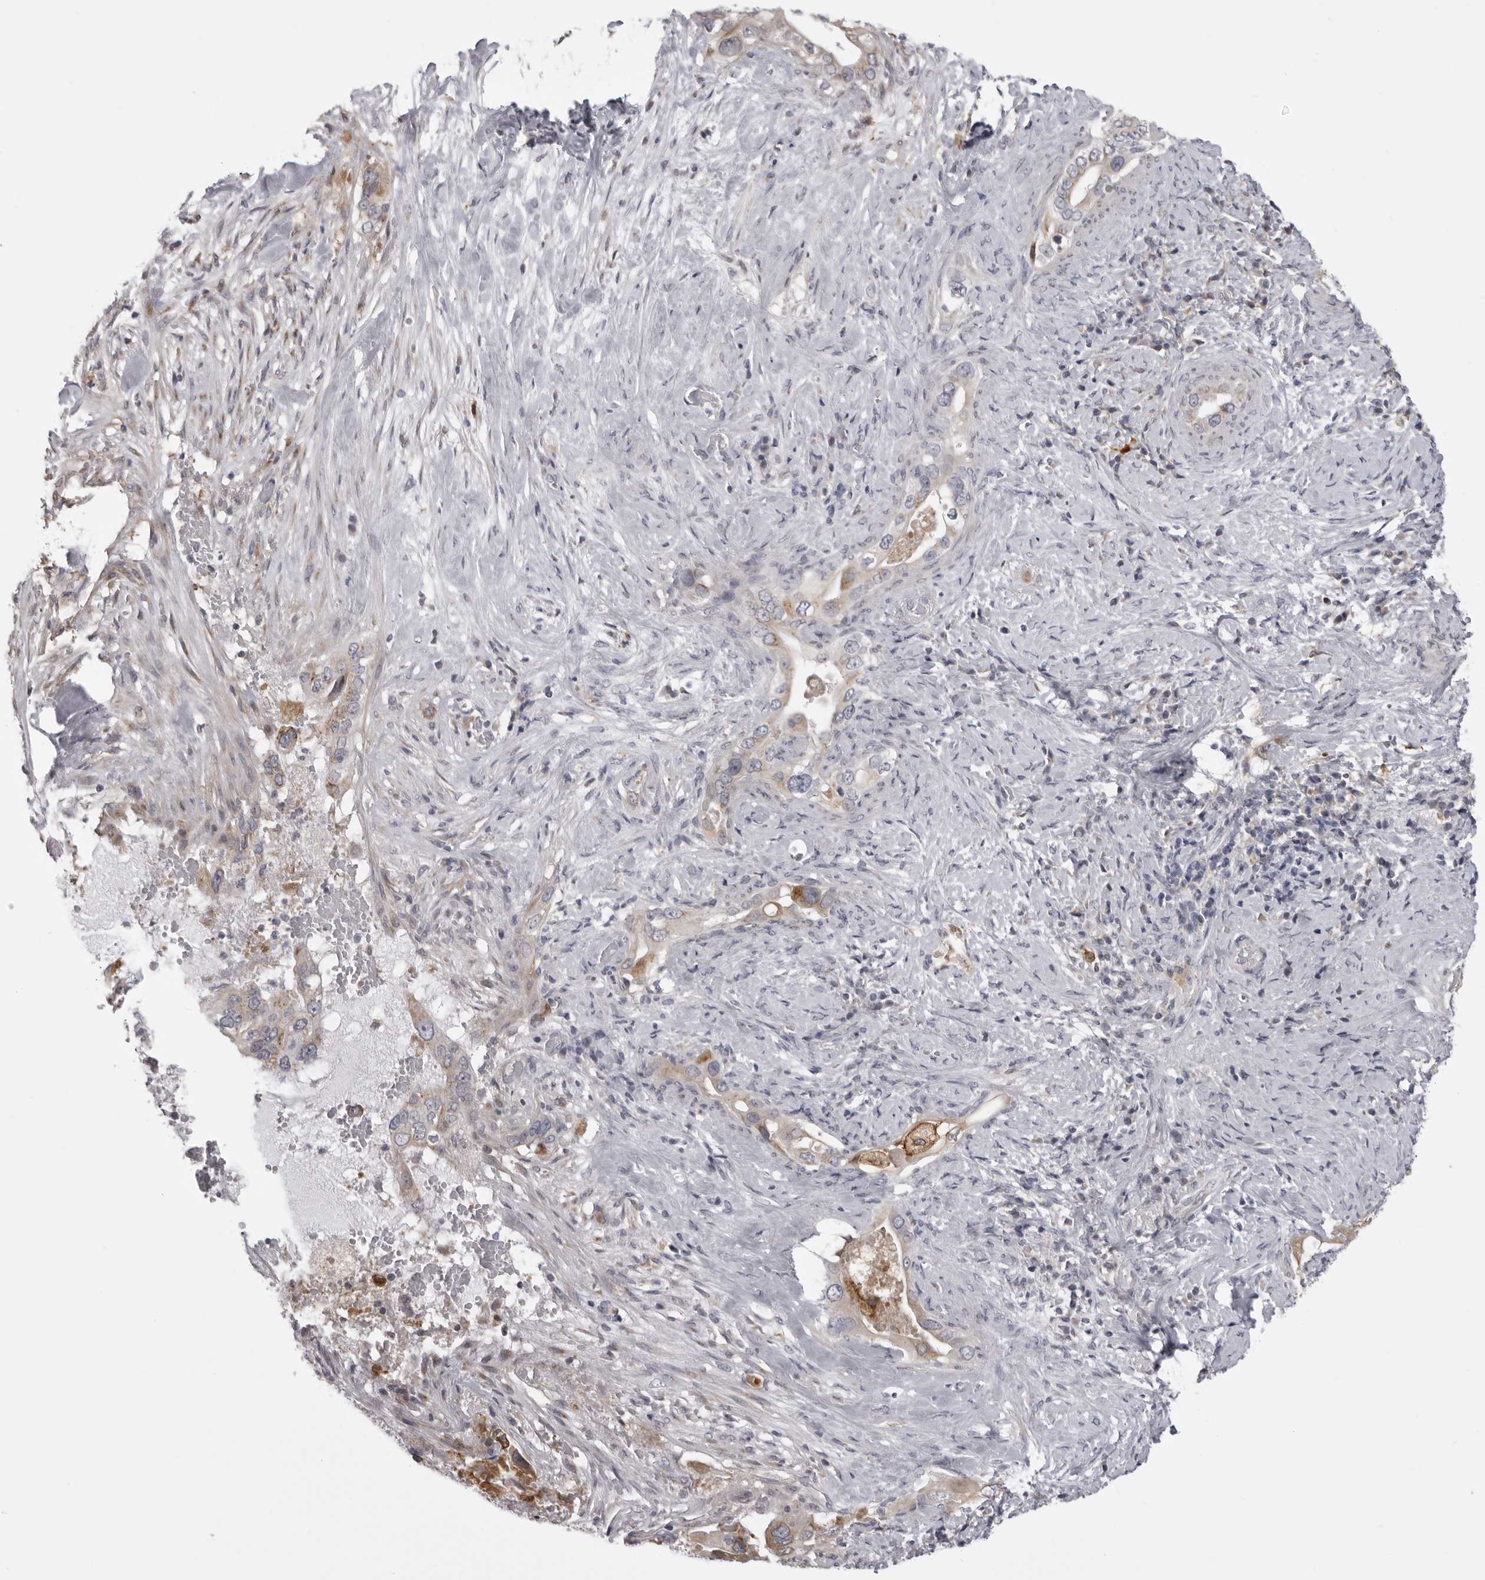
{"staining": {"intensity": "moderate", "quantity": "<25%", "location": "cytoplasmic/membranous"}, "tissue": "pancreatic cancer", "cell_type": "Tumor cells", "image_type": "cancer", "snomed": [{"axis": "morphology", "description": "Inflammation, NOS"}, {"axis": "morphology", "description": "Adenocarcinoma, NOS"}, {"axis": "topography", "description": "Pancreas"}], "caption": "This photomicrograph reveals immunohistochemistry (IHC) staining of pancreatic cancer (adenocarcinoma), with low moderate cytoplasmic/membranous positivity in about <25% of tumor cells.", "gene": "NCEH1", "patient": {"sex": "female", "age": 56}}